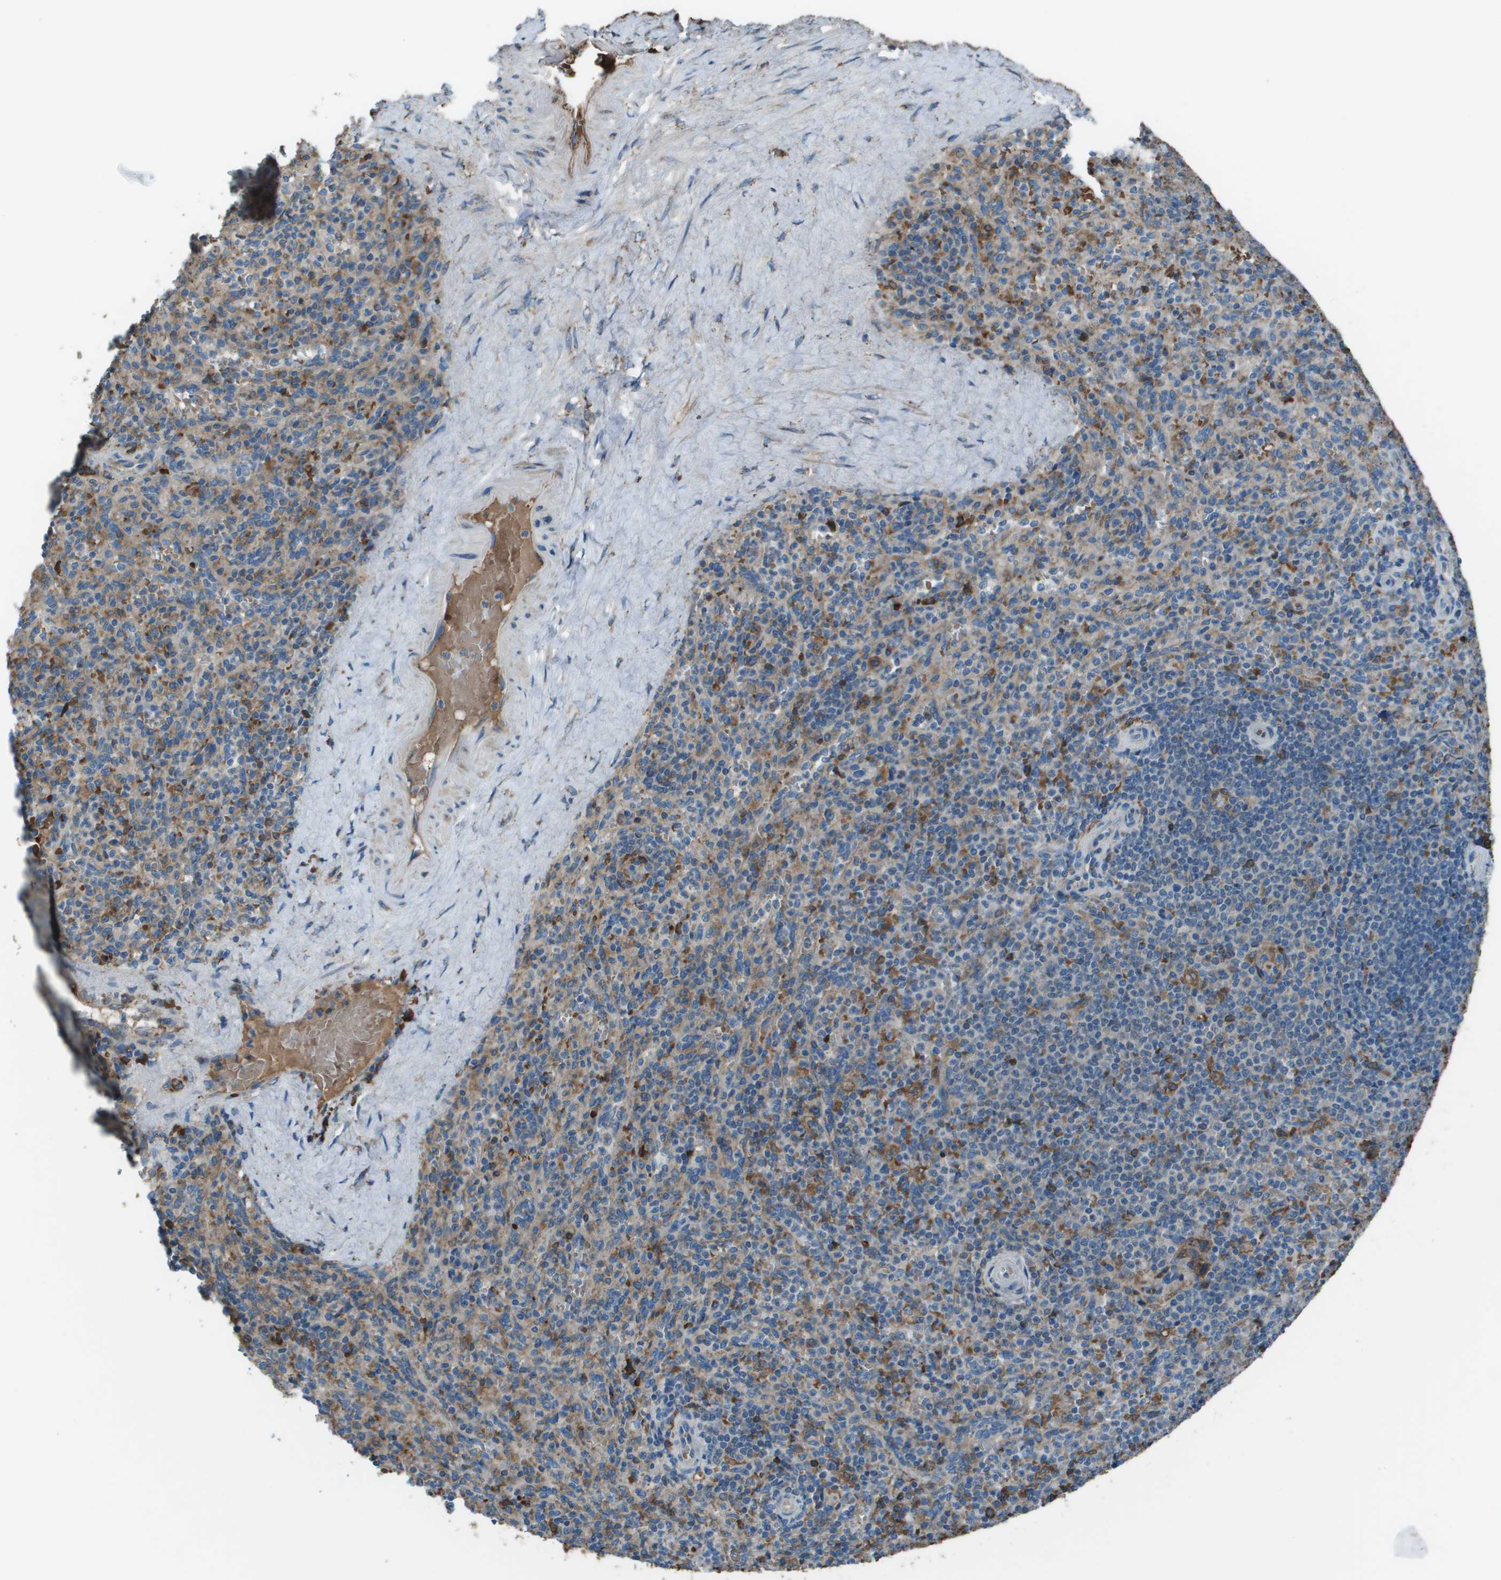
{"staining": {"intensity": "moderate", "quantity": "25%-75%", "location": "cytoplasmic/membranous"}, "tissue": "spleen", "cell_type": "Cells in red pulp", "image_type": "normal", "snomed": [{"axis": "morphology", "description": "Normal tissue, NOS"}, {"axis": "topography", "description": "Spleen"}], "caption": "A high-resolution micrograph shows immunohistochemistry staining of unremarkable spleen, which demonstrates moderate cytoplasmic/membranous staining in approximately 25%-75% of cells in red pulp. The staining was performed using DAB to visualize the protein expression in brown, while the nuclei were stained in blue with hematoxylin (Magnification: 20x).", "gene": "UTS2", "patient": {"sex": "male", "age": 36}}